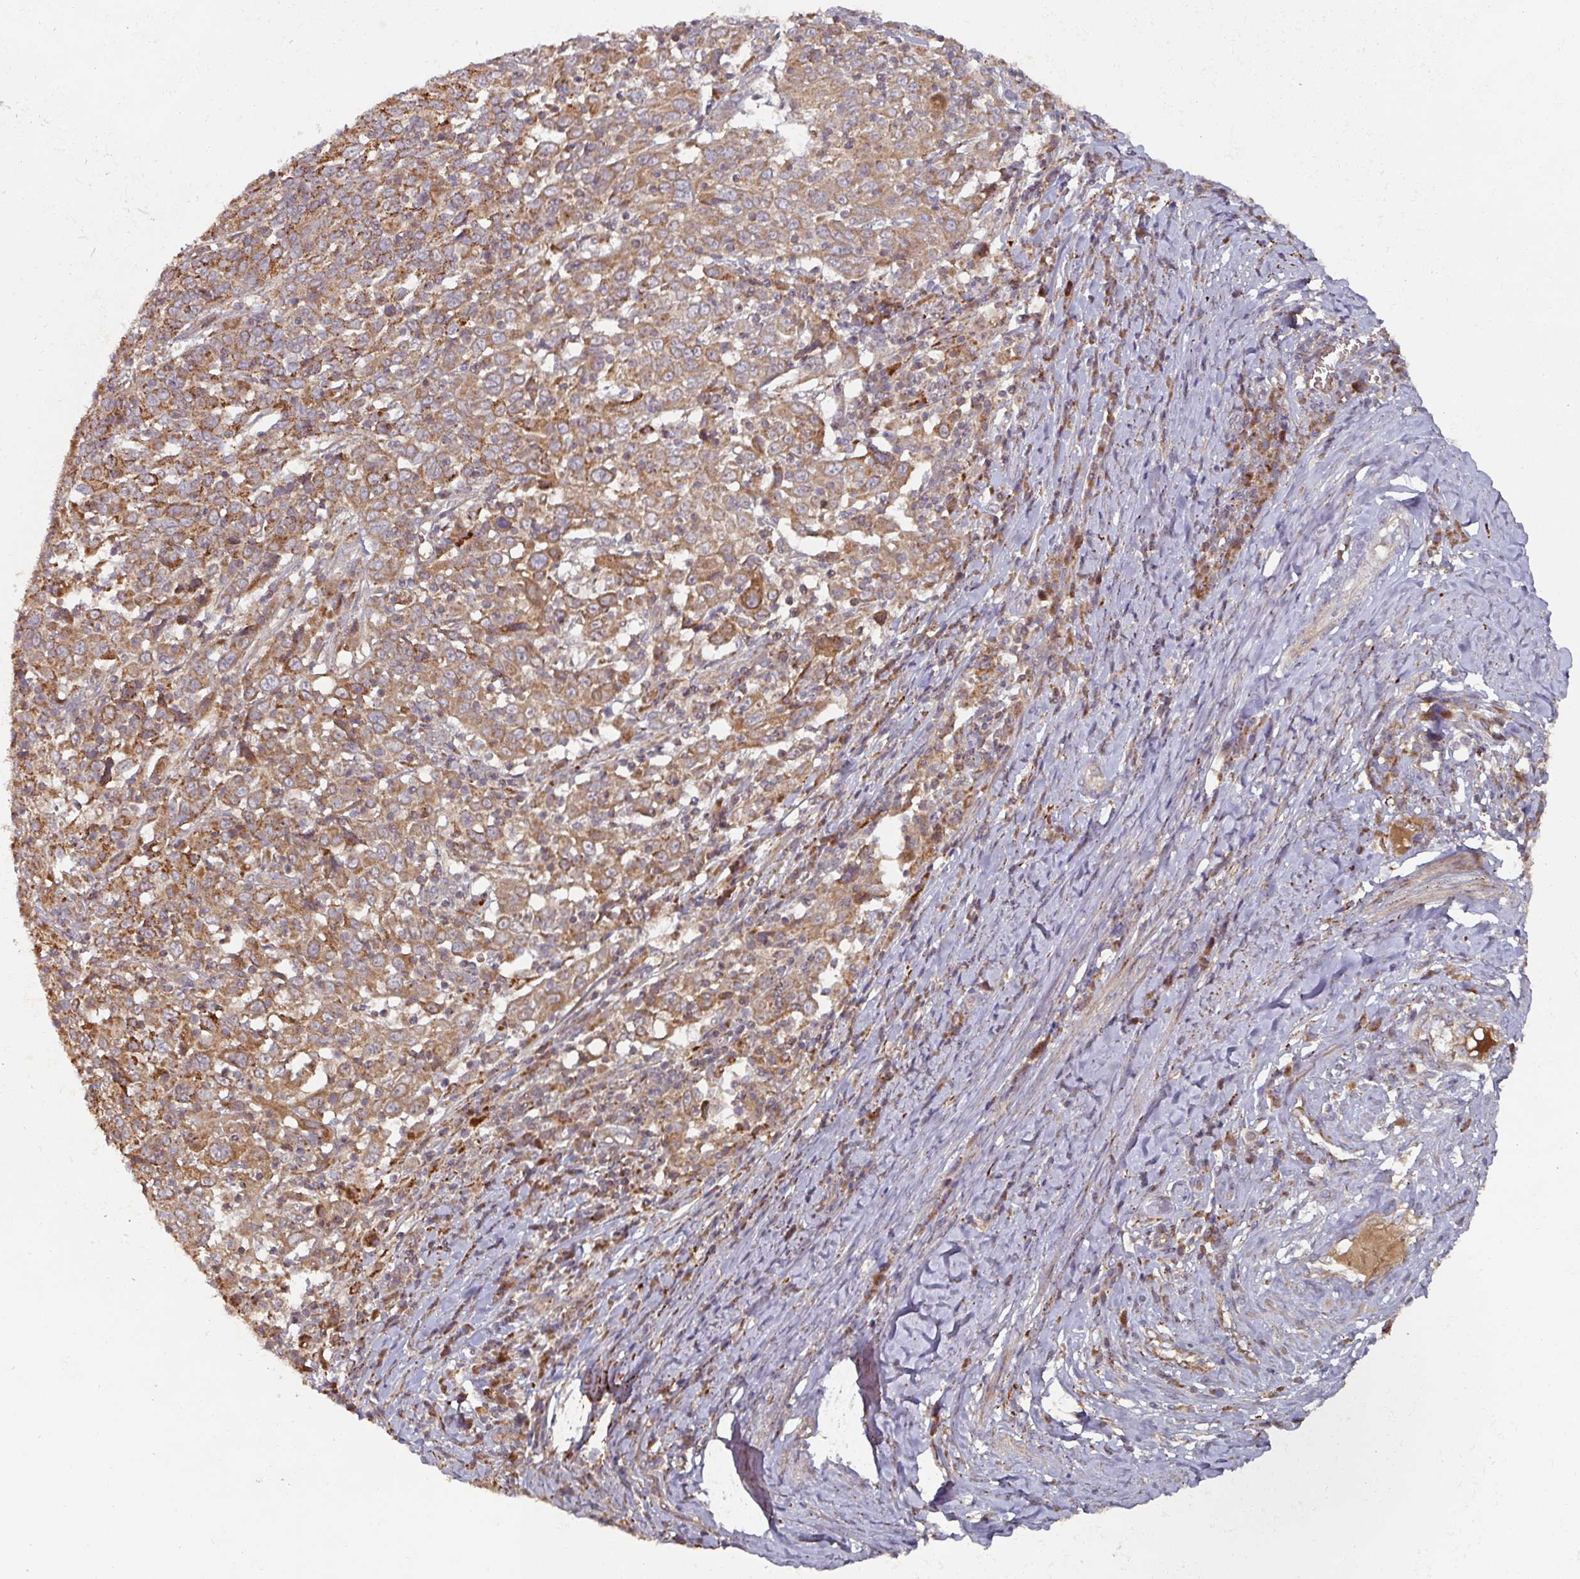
{"staining": {"intensity": "moderate", "quantity": ">75%", "location": "cytoplasmic/membranous"}, "tissue": "cervical cancer", "cell_type": "Tumor cells", "image_type": "cancer", "snomed": [{"axis": "morphology", "description": "Squamous cell carcinoma, NOS"}, {"axis": "topography", "description": "Cervix"}], "caption": "A brown stain shows moderate cytoplasmic/membranous staining of a protein in human squamous cell carcinoma (cervical) tumor cells.", "gene": "DNAJC7", "patient": {"sex": "female", "age": 46}}